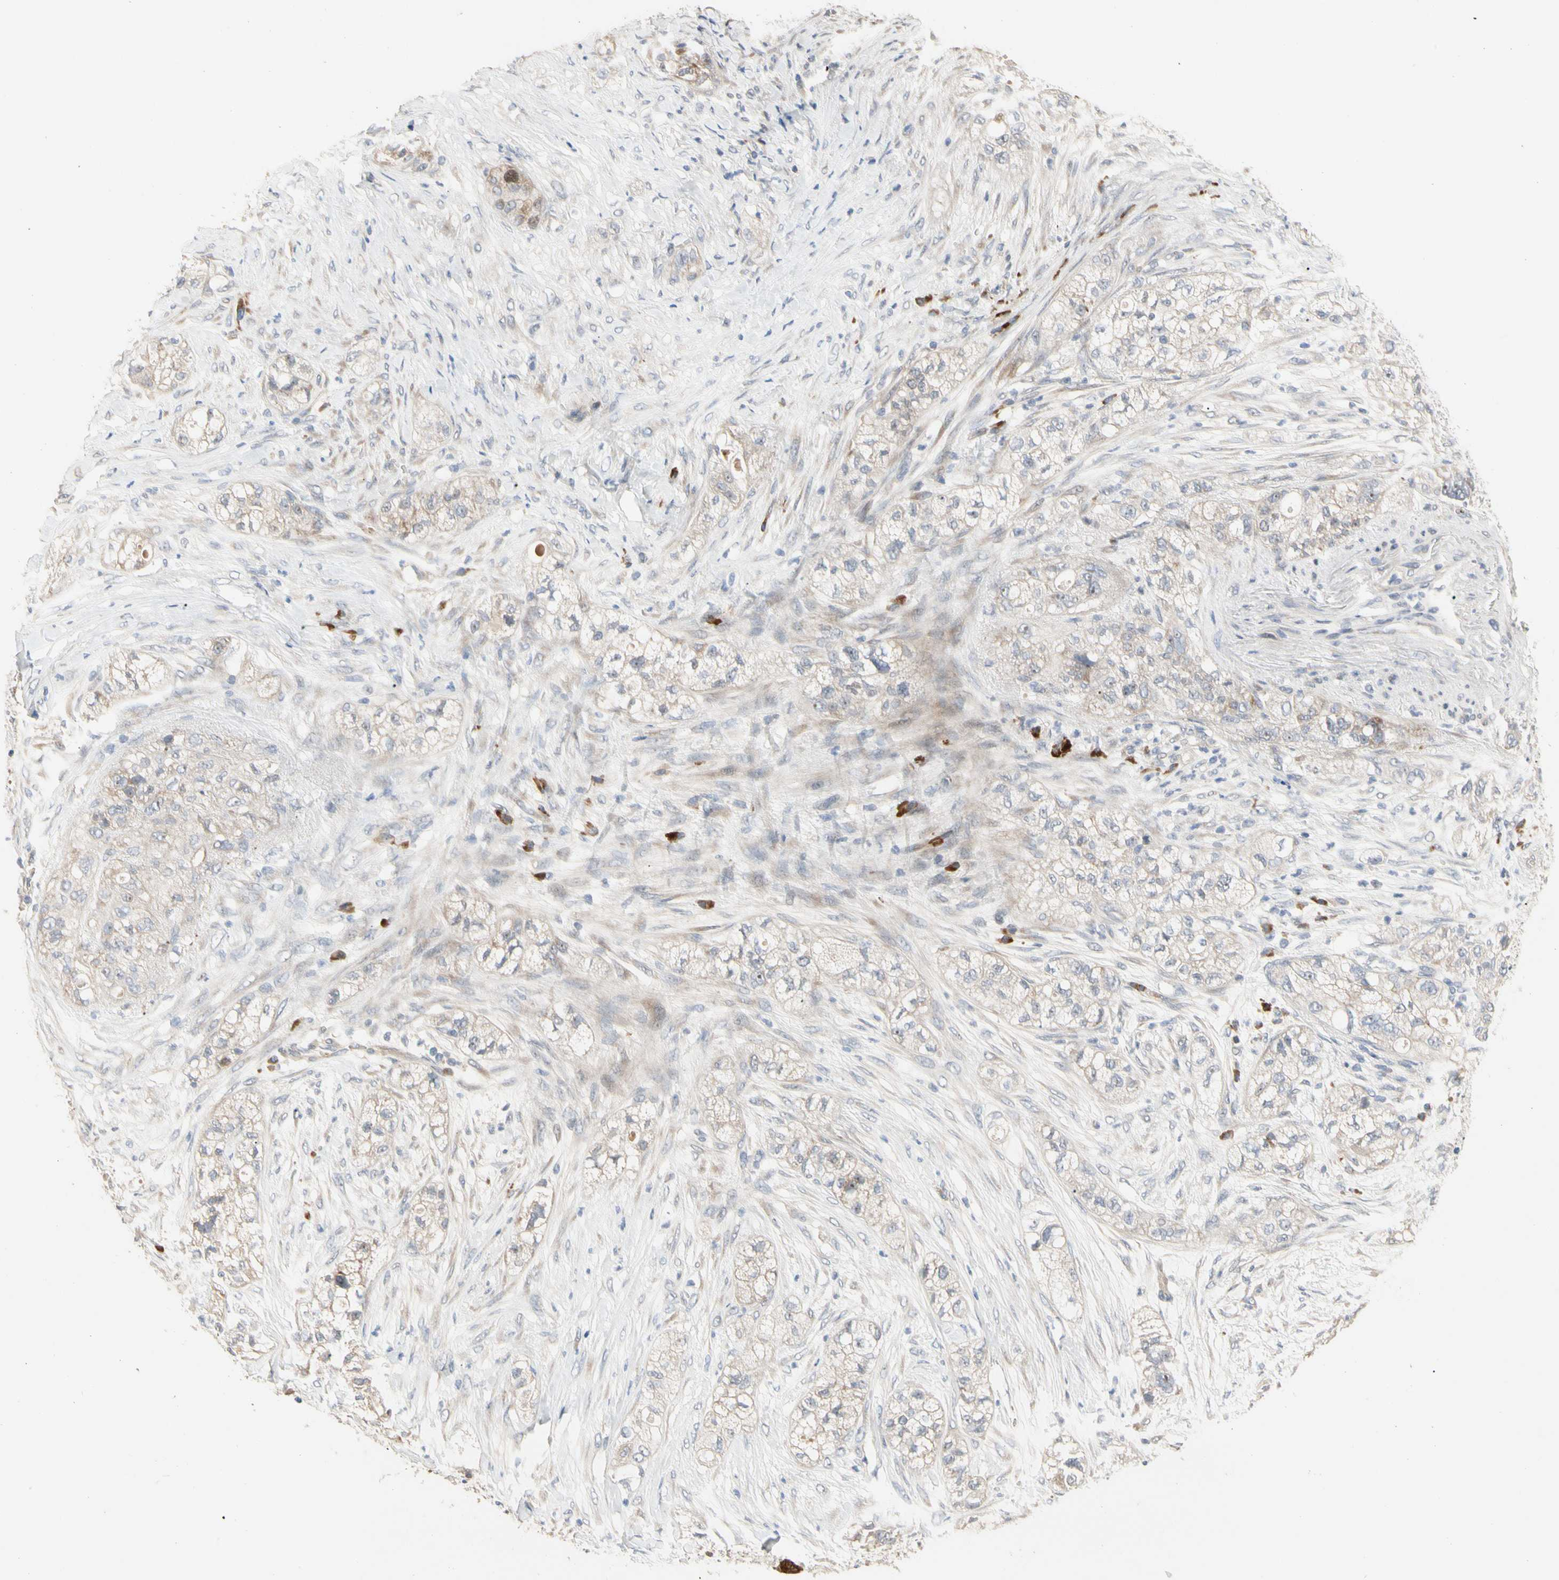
{"staining": {"intensity": "weak", "quantity": "25%-75%", "location": "cytoplasmic/membranous"}, "tissue": "pancreatic cancer", "cell_type": "Tumor cells", "image_type": "cancer", "snomed": [{"axis": "morphology", "description": "Adenocarcinoma, NOS"}, {"axis": "topography", "description": "Pancreas"}], "caption": "Immunohistochemistry staining of pancreatic cancer (adenocarcinoma), which shows low levels of weak cytoplasmic/membranous staining in about 25%-75% of tumor cells indicating weak cytoplasmic/membranous protein expression. The staining was performed using DAB (3,3'-diaminobenzidine) (brown) for protein detection and nuclei were counterstained in hematoxylin (blue).", "gene": "HMGCR", "patient": {"sex": "female", "age": 78}}